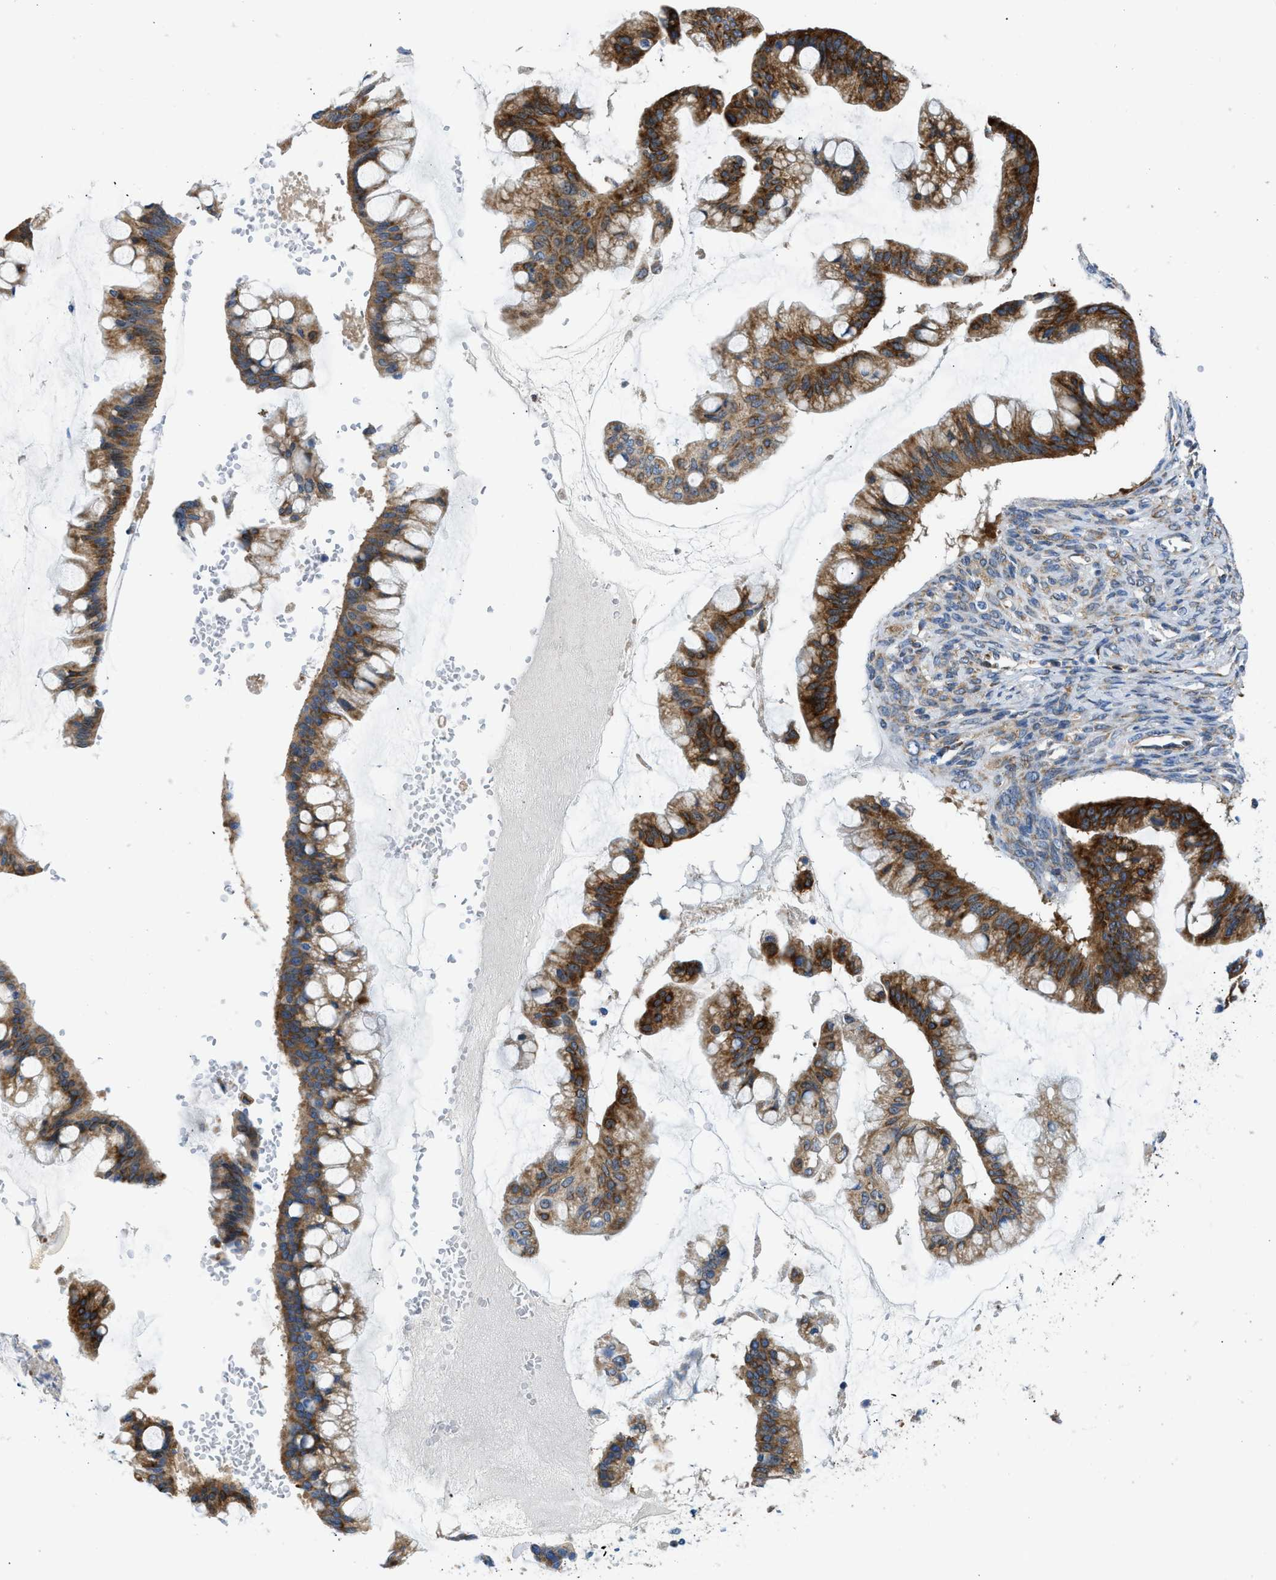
{"staining": {"intensity": "strong", "quantity": ">75%", "location": "cytoplasmic/membranous"}, "tissue": "ovarian cancer", "cell_type": "Tumor cells", "image_type": "cancer", "snomed": [{"axis": "morphology", "description": "Cystadenocarcinoma, mucinous, NOS"}, {"axis": "topography", "description": "Ovary"}], "caption": "Protein staining displays strong cytoplasmic/membranous positivity in approximately >75% of tumor cells in ovarian cancer.", "gene": "CAMKK2", "patient": {"sex": "female", "age": 73}}